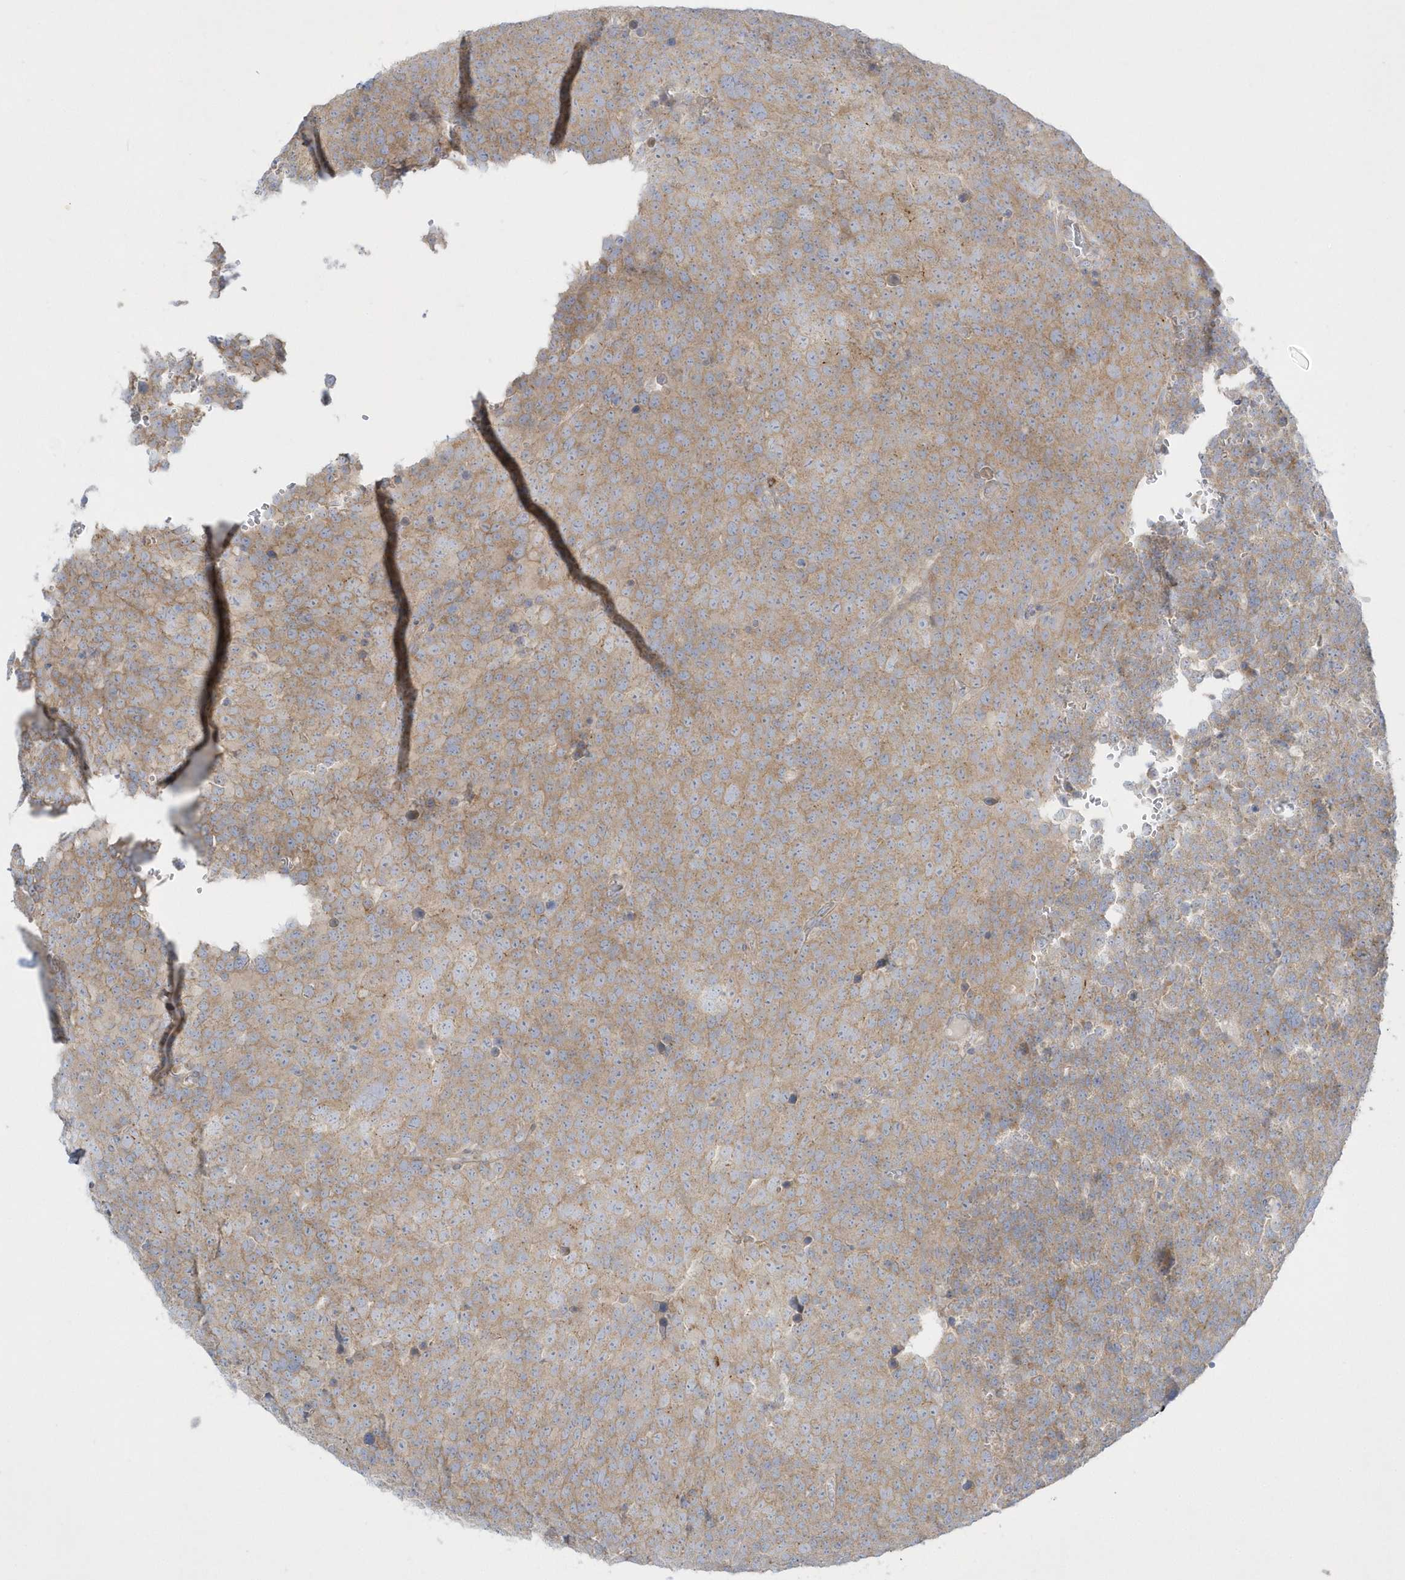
{"staining": {"intensity": "moderate", "quantity": ">75%", "location": "cytoplasmic/membranous"}, "tissue": "testis cancer", "cell_type": "Tumor cells", "image_type": "cancer", "snomed": [{"axis": "morphology", "description": "Seminoma, NOS"}, {"axis": "topography", "description": "Testis"}], "caption": "Testis seminoma stained with DAB immunohistochemistry exhibits medium levels of moderate cytoplasmic/membranous expression in about >75% of tumor cells.", "gene": "DNAJC18", "patient": {"sex": "male", "age": 71}}